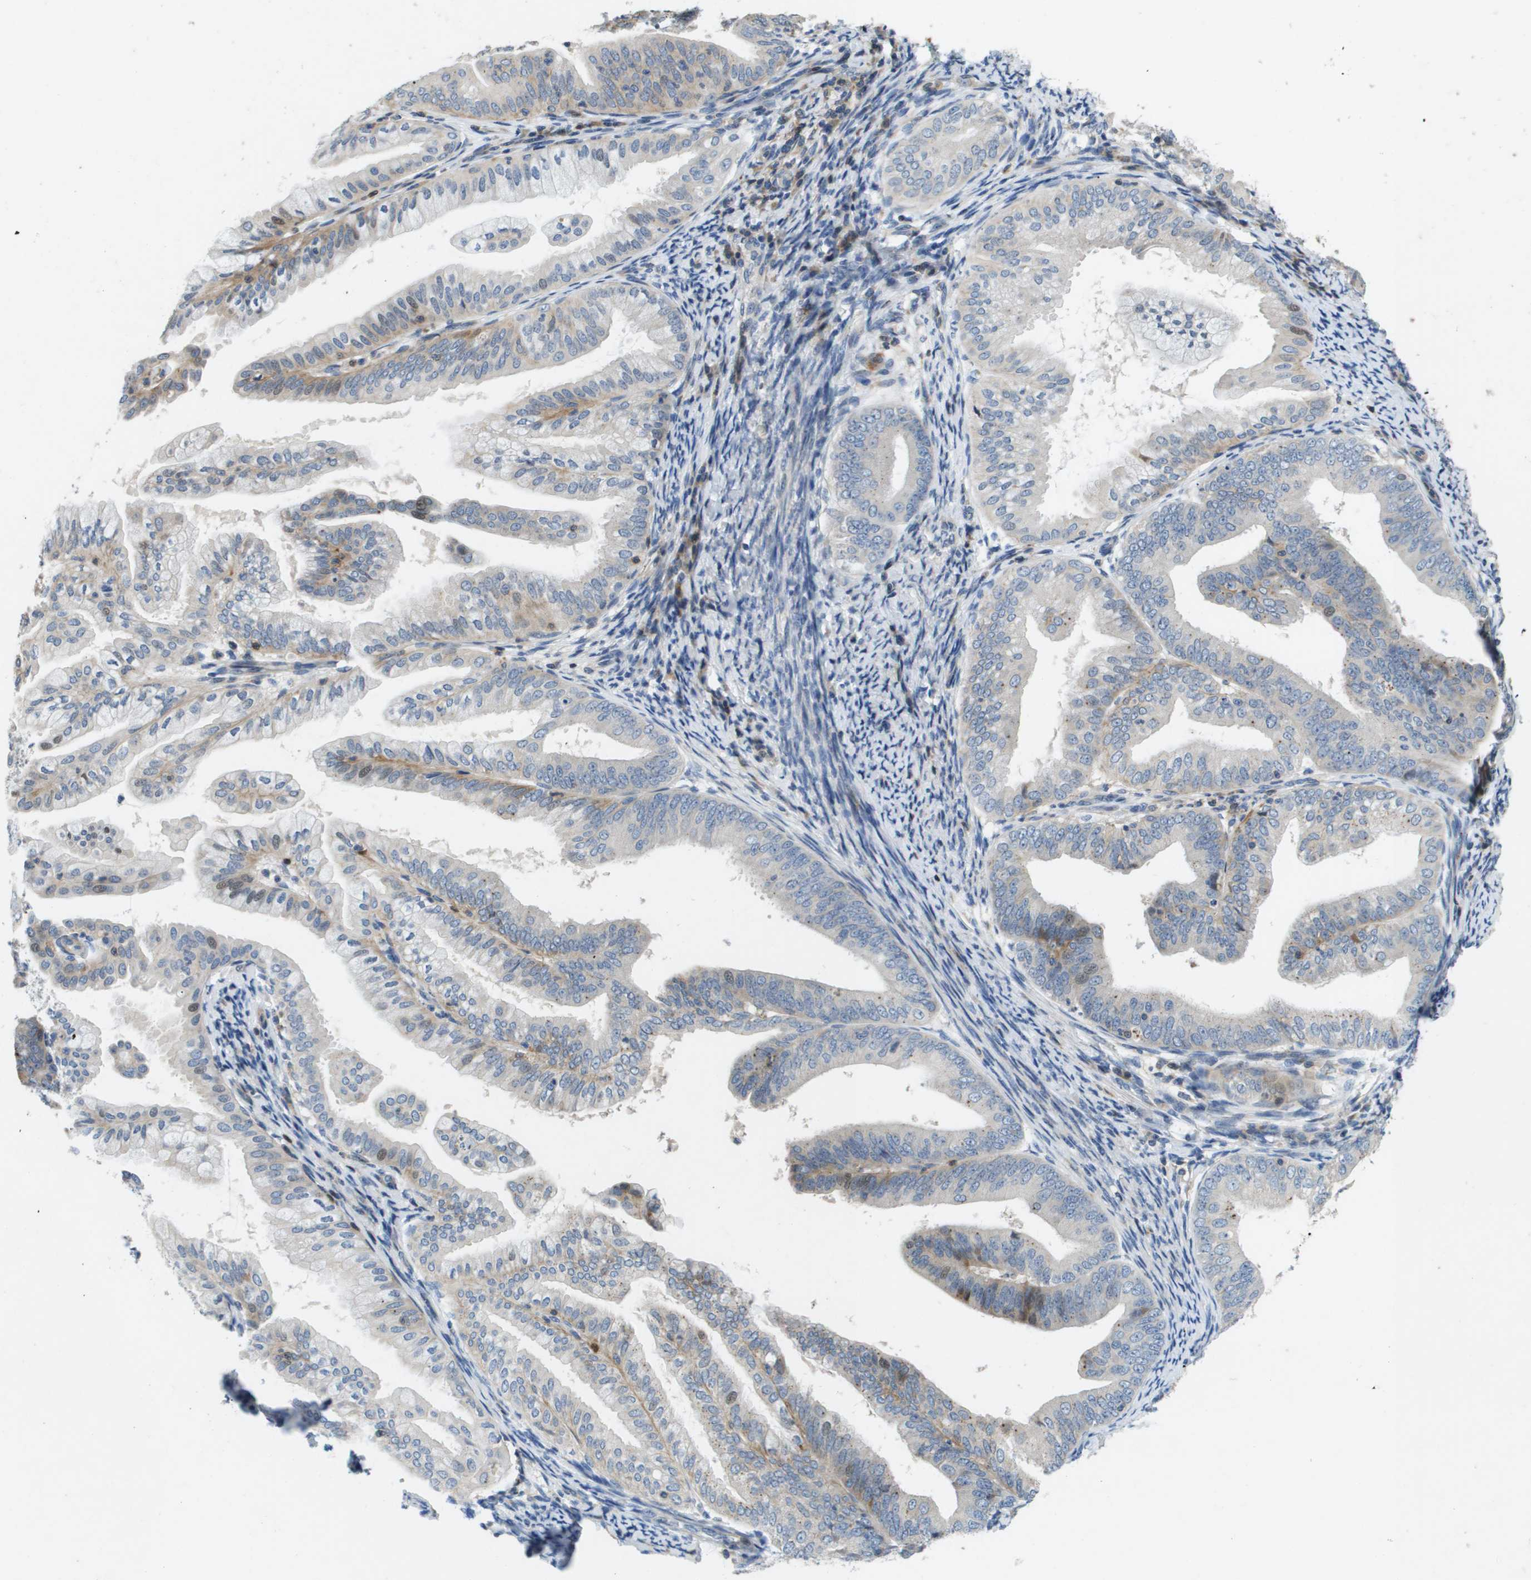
{"staining": {"intensity": "weak", "quantity": "<25%", "location": "nuclear"}, "tissue": "endometrial cancer", "cell_type": "Tumor cells", "image_type": "cancer", "snomed": [{"axis": "morphology", "description": "Adenocarcinoma, NOS"}, {"axis": "topography", "description": "Endometrium"}], "caption": "Tumor cells are negative for protein expression in human endometrial adenocarcinoma.", "gene": "SCN4B", "patient": {"sex": "female", "age": 63}}